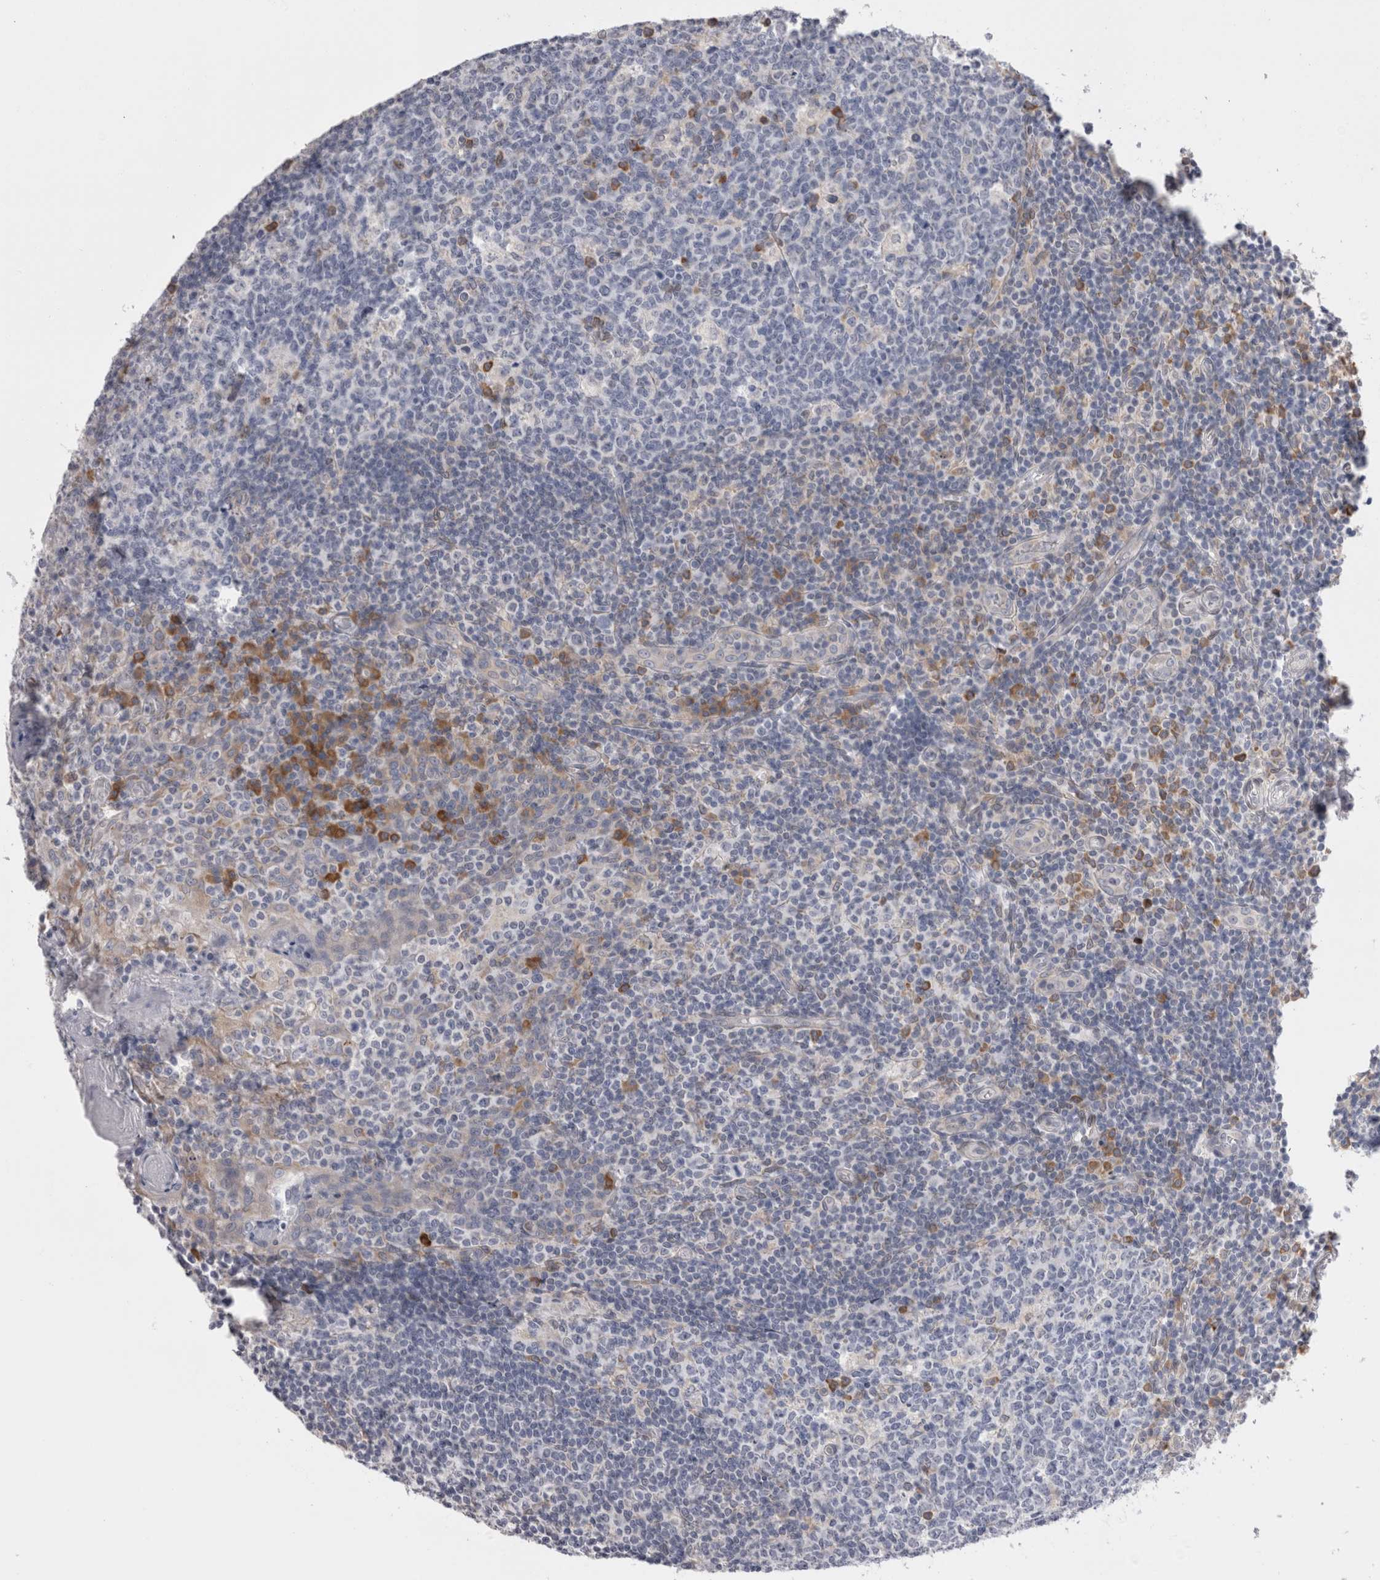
{"staining": {"intensity": "moderate", "quantity": "<25%", "location": "cytoplasmic/membranous"}, "tissue": "tonsil", "cell_type": "Germinal center cells", "image_type": "normal", "snomed": [{"axis": "morphology", "description": "Normal tissue, NOS"}, {"axis": "topography", "description": "Tonsil"}], "caption": "High-magnification brightfield microscopy of benign tonsil stained with DAB (brown) and counterstained with hematoxylin (blue). germinal center cells exhibit moderate cytoplasmic/membranous staining is appreciated in approximately<25% of cells.", "gene": "VCPIP1", "patient": {"sex": "female", "age": 19}}